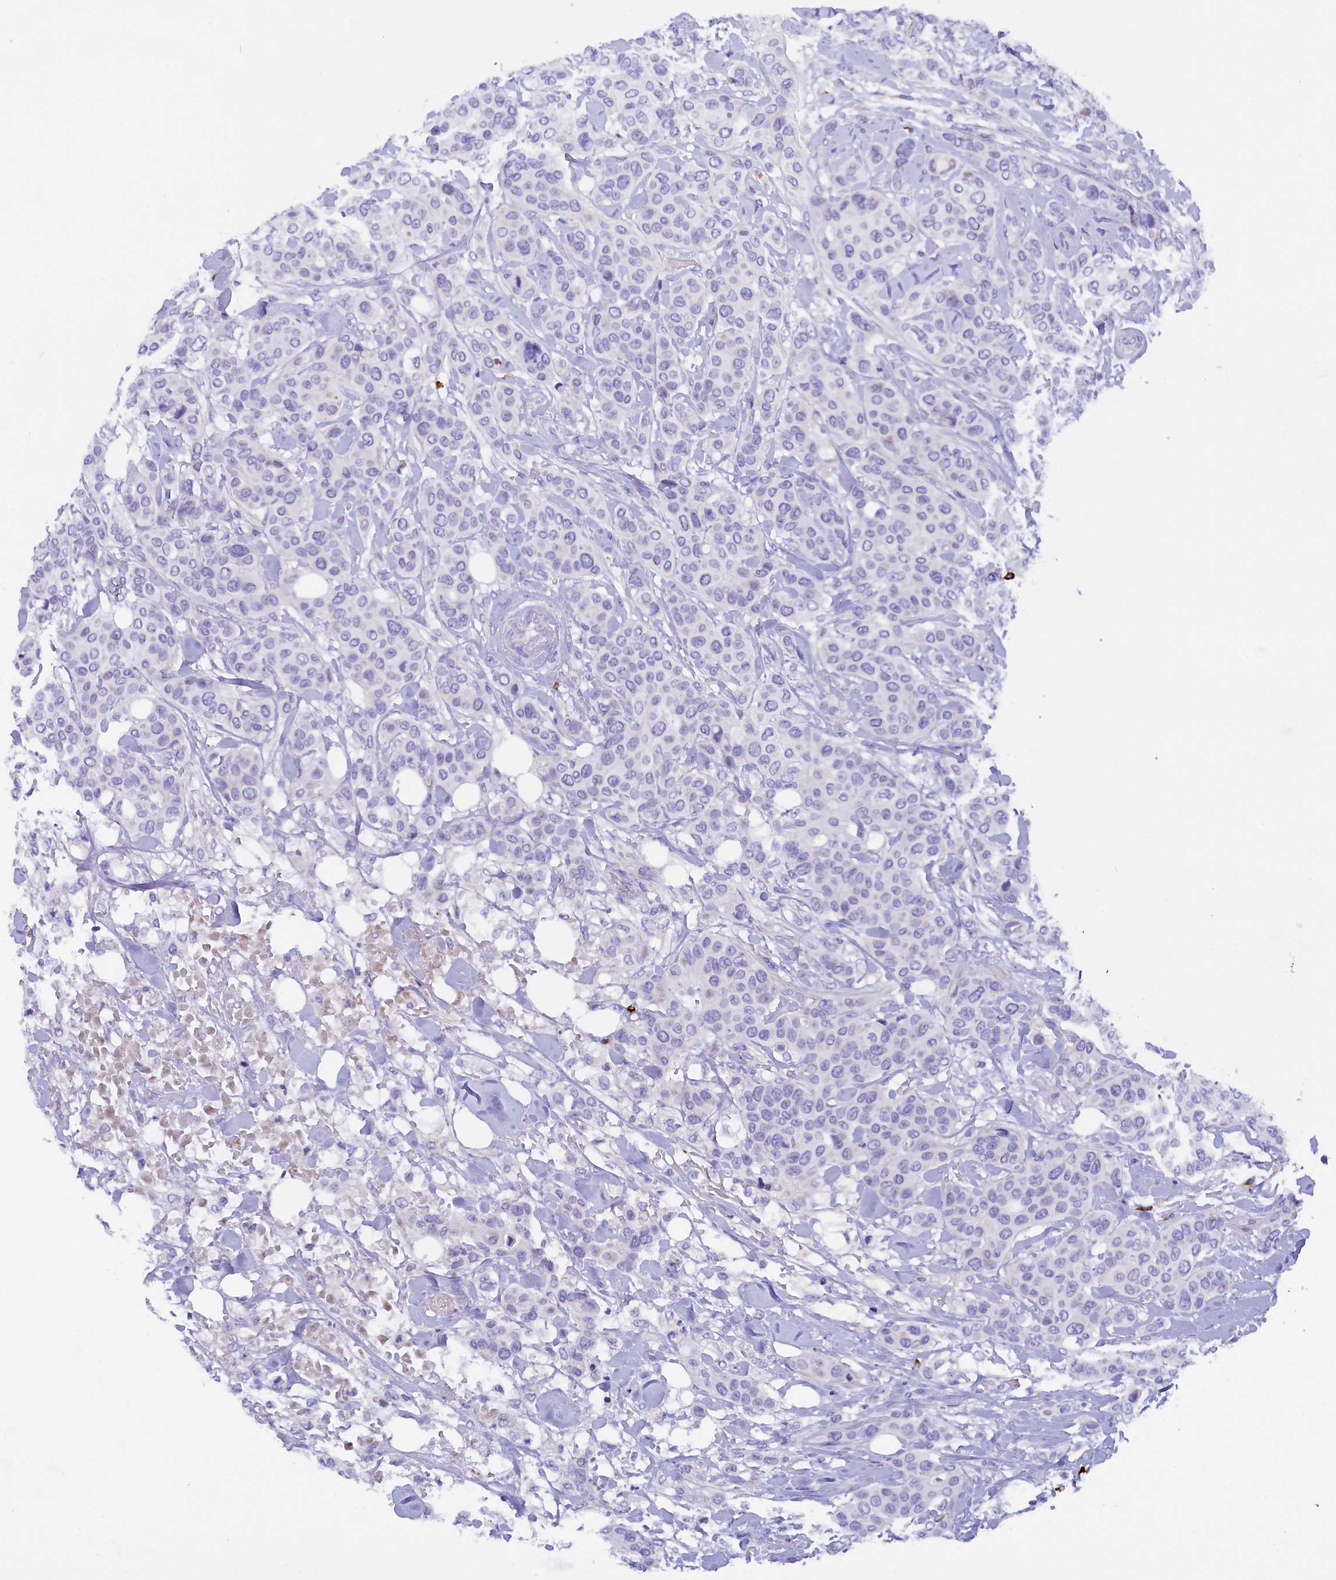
{"staining": {"intensity": "negative", "quantity": "none", "location": "none"}, "tissue": "breast cancer", "cell_type": "Tumor cells", "image_type": "cancer", "snomed": [{"axis": "morphology", "description": "Lobular carcinoma"}, {"axis": "topography", "description": "Breast"}], "caption": "This histopathology image is of lobular carcinoma (breast) stained with IHC to label a protein in brown with the nuclei are counter-stained blue. There is no staining in tumor cells.", "gene": "RTTN", "patient": {"sex": "female", "age": 51}}